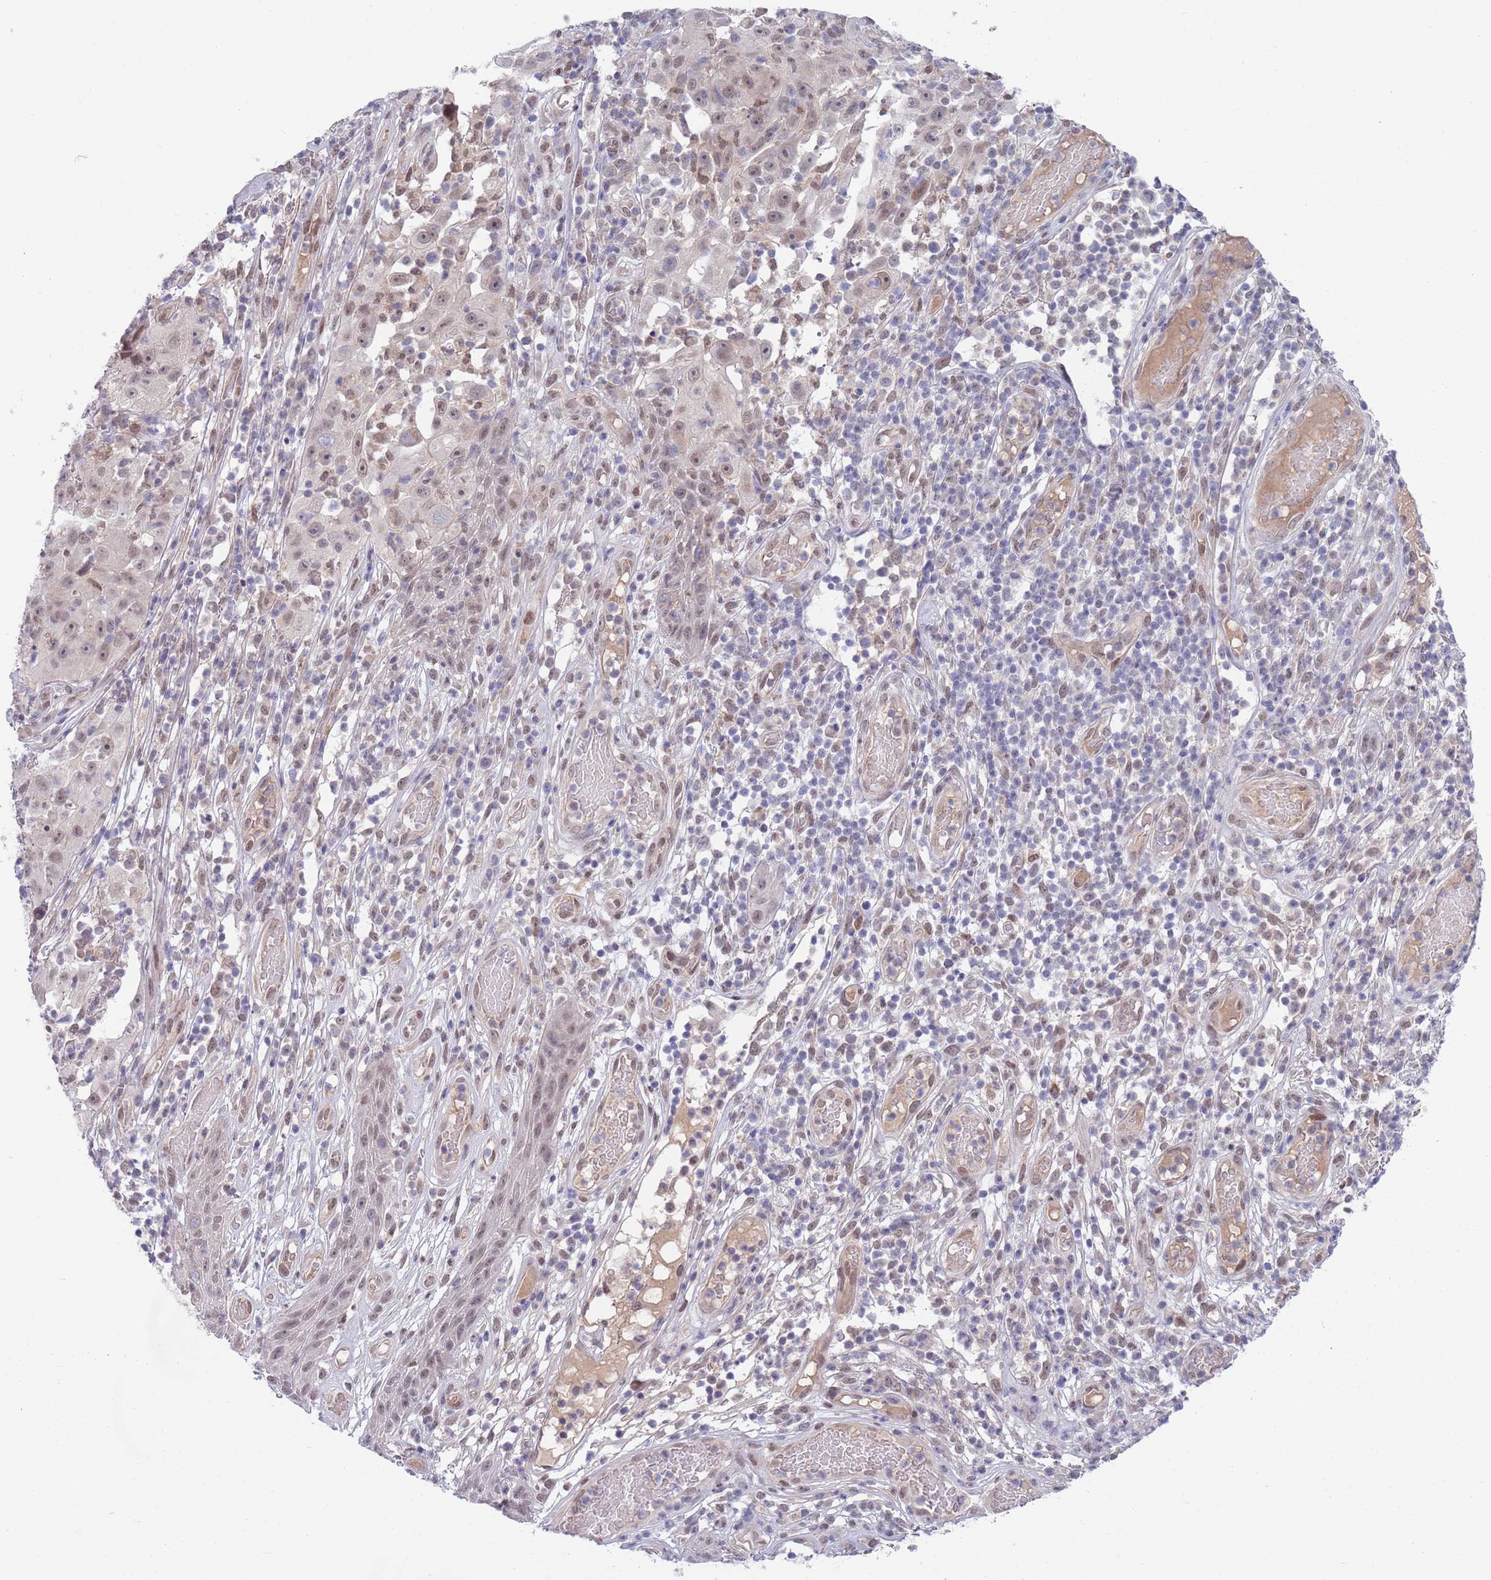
{"staining": {"intensity": "moderate", "quantity": "25%-75%", "location": "nuclear"}, "tissue": "skin cancer", "cell_type": "Tumor cells", "image_type": "cancer", "snomed": [{"axis": "morphology", "description": "Squamous cell carcinoma, NOS"}, {"axis": "topography", "description": "Skin"}], "caption": "DAB immunohistochemical staining of human skin squamous cell carcinoma reveals moderate nuclear protein expression in approximately 25%-75% of tumor cells.", "gene": "NLRP6", "patient": {"sex": "female", "age": 87}}